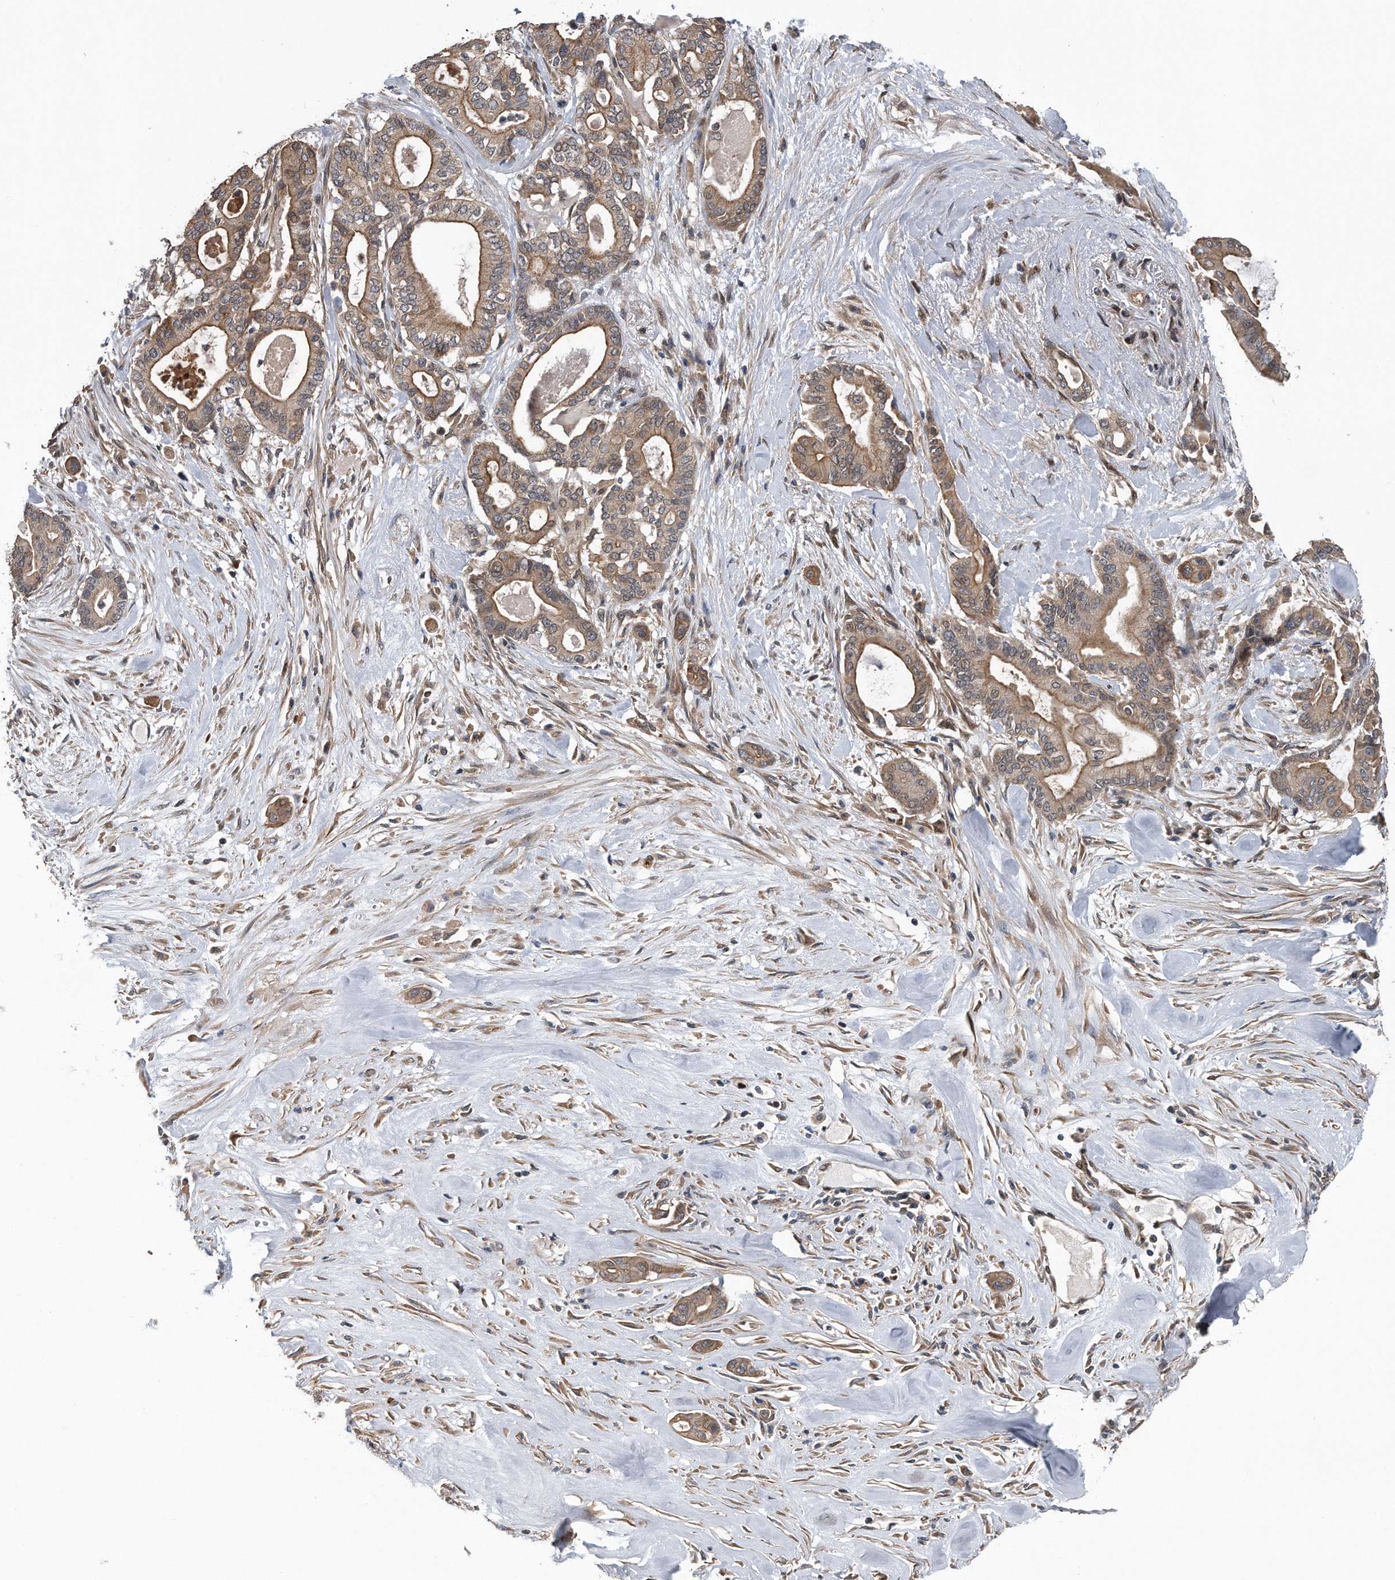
{"staining": {"intensity": "moderate", "quantity": ">75%", "location": "cytoplasmic/membranous"}, "tissue": "pancreatic cancer", "cell_type": "Tumor cells", "image_type": "cancer", "snomed": [{"axis": "morphology", "description": "Adenocarcinoma, NOS"}, {"axis": "topography", "description": "Pancreas"}], "caption": "A histopathology image showing moderate cytoplasmic/membranous expression in approximately >75% of tumor cells in pancreatic adenocarcinoma, as visualized by brown immunohistochemical staining.", "gene": "ZNF79", "patient": {"sex": "male", "age": 63}}